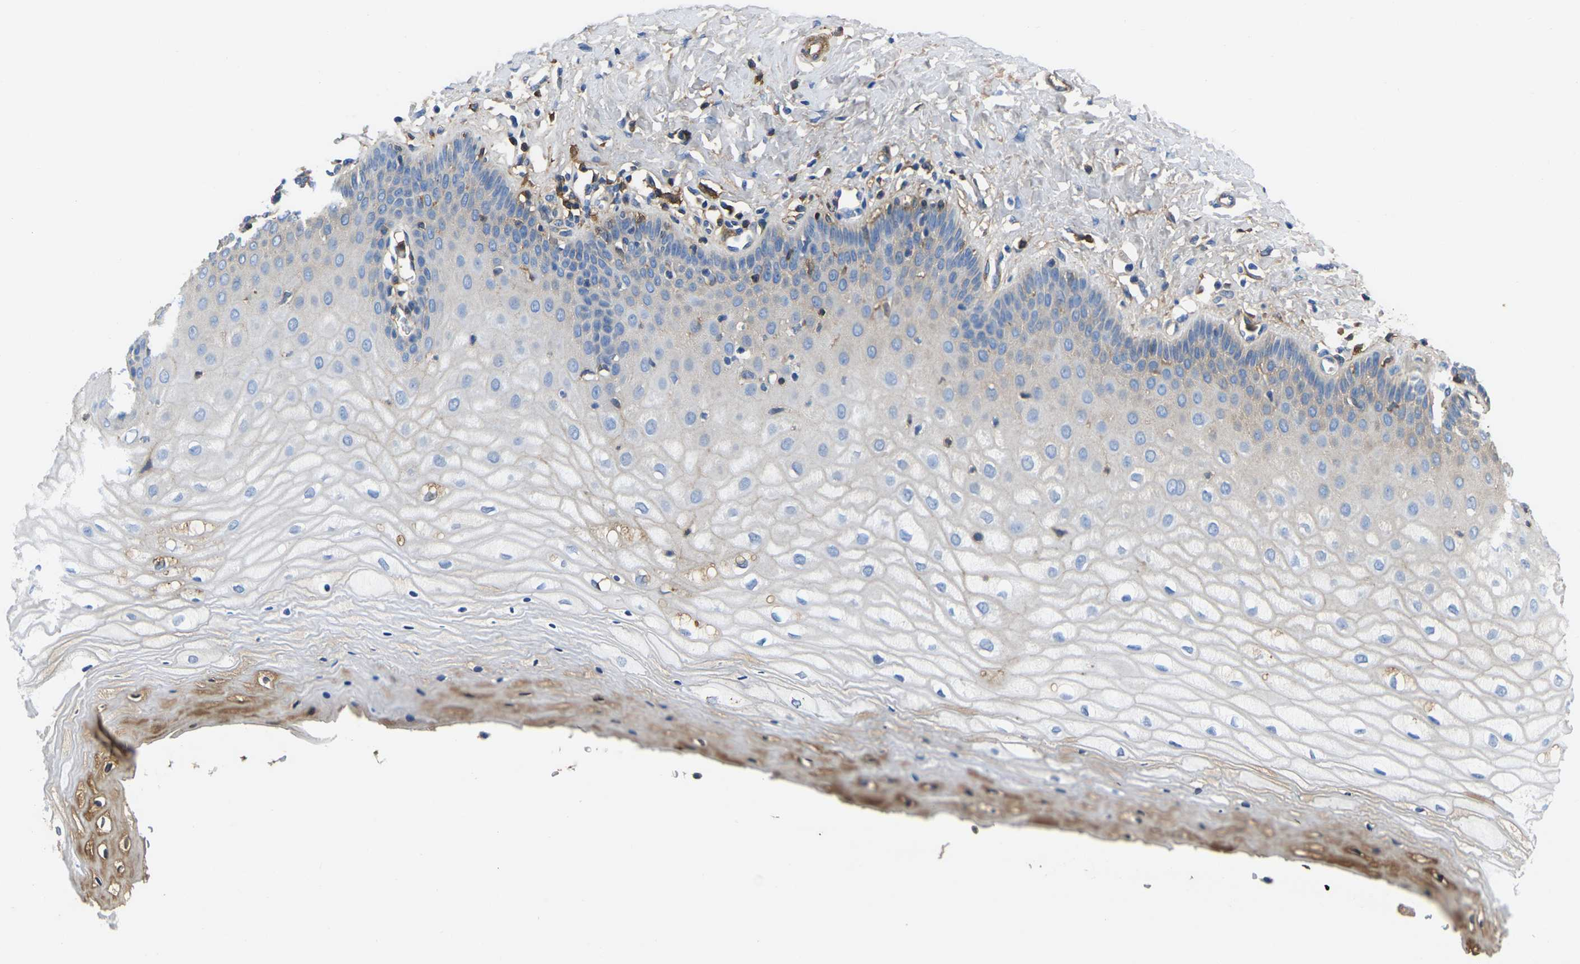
{"staining": {"intensity": "moderate", "quantity": "<25%", "location": "cytoplasmic/membranous"}, "tissue": "cervix", "cell_type": "Squamous epithelial cells", "image_type": "normal", "snomed": [{"axis": "morphology", "description": "Normal tissue, NOS"}, {"axis": "topography", "description": "Cervix"}], "caption": "Immunohistochemical staining of unremarkable cervix demonstrates low levels of moderate cytoplasmic/membranous staining in approximately <25% of squamous epithelial cells. (brown staining indicates protein expression, while blue staining denotes nuclei).", "gene": "GREM2", "patient": {"sex": "female", "age": 55}}